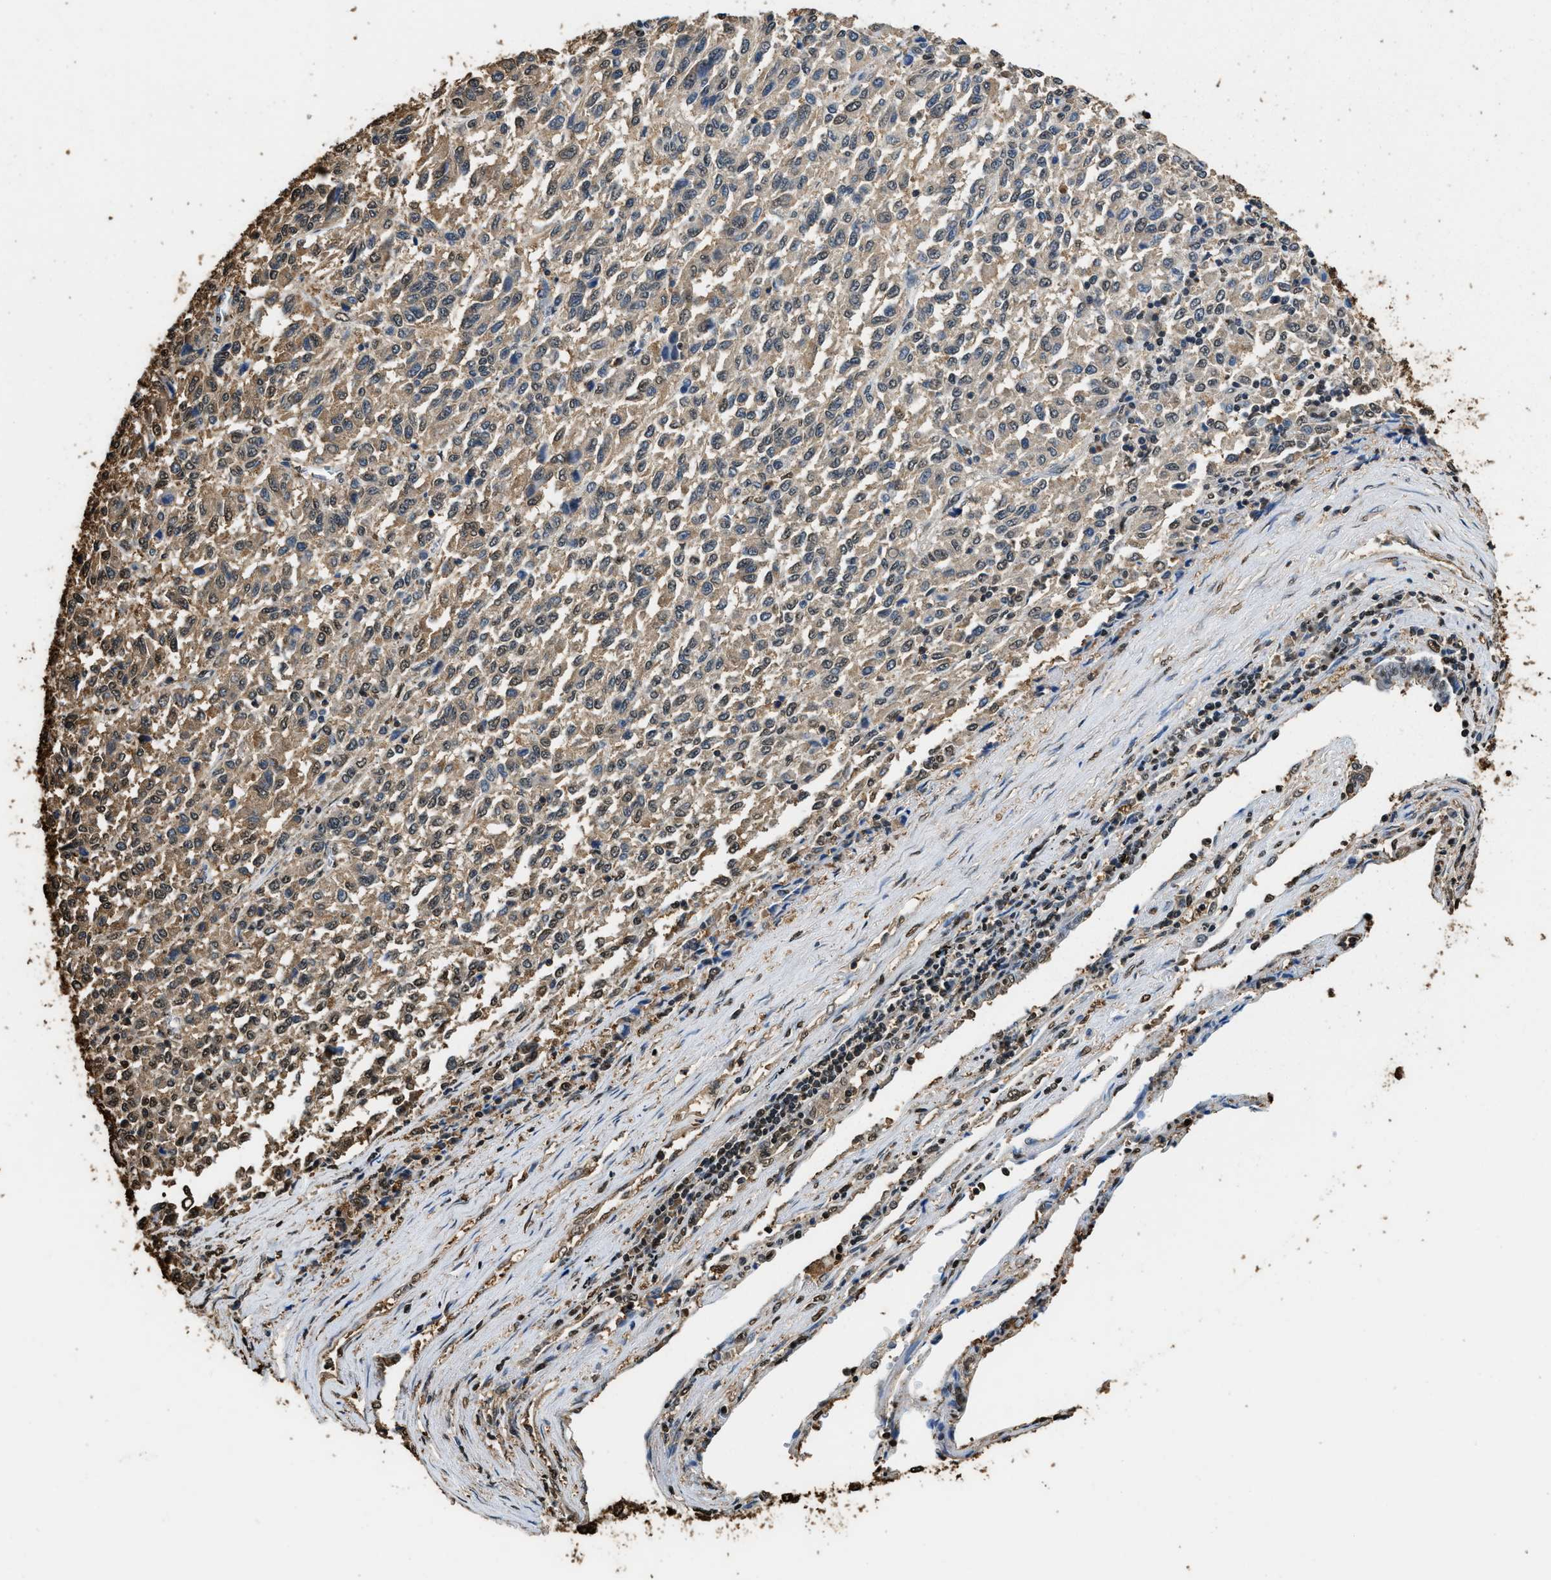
{"staining": {"intensity": "weak", "quantity": "25%-75%", "location": "cytoplasmic/membranous"}, "tissue": "melanoma", "cell_type": "Tumor cells", "image_type": "cancer", "snomed": [{"axis": "morphology", "description": "Malignant melanoma, Metastatic site"}, {"axis": "topography", "description": "Lung"}], "caption": "Weak cytoplasmic/membranous staining is present in about 25%-75% of tumor cells in melanoma. (DAB (3,3'-diaminobenzidine) IHC with brightfield microscopy, high magnification).", "gene": "GAPDH", "patient": {"sex": "male", "age": 64}}